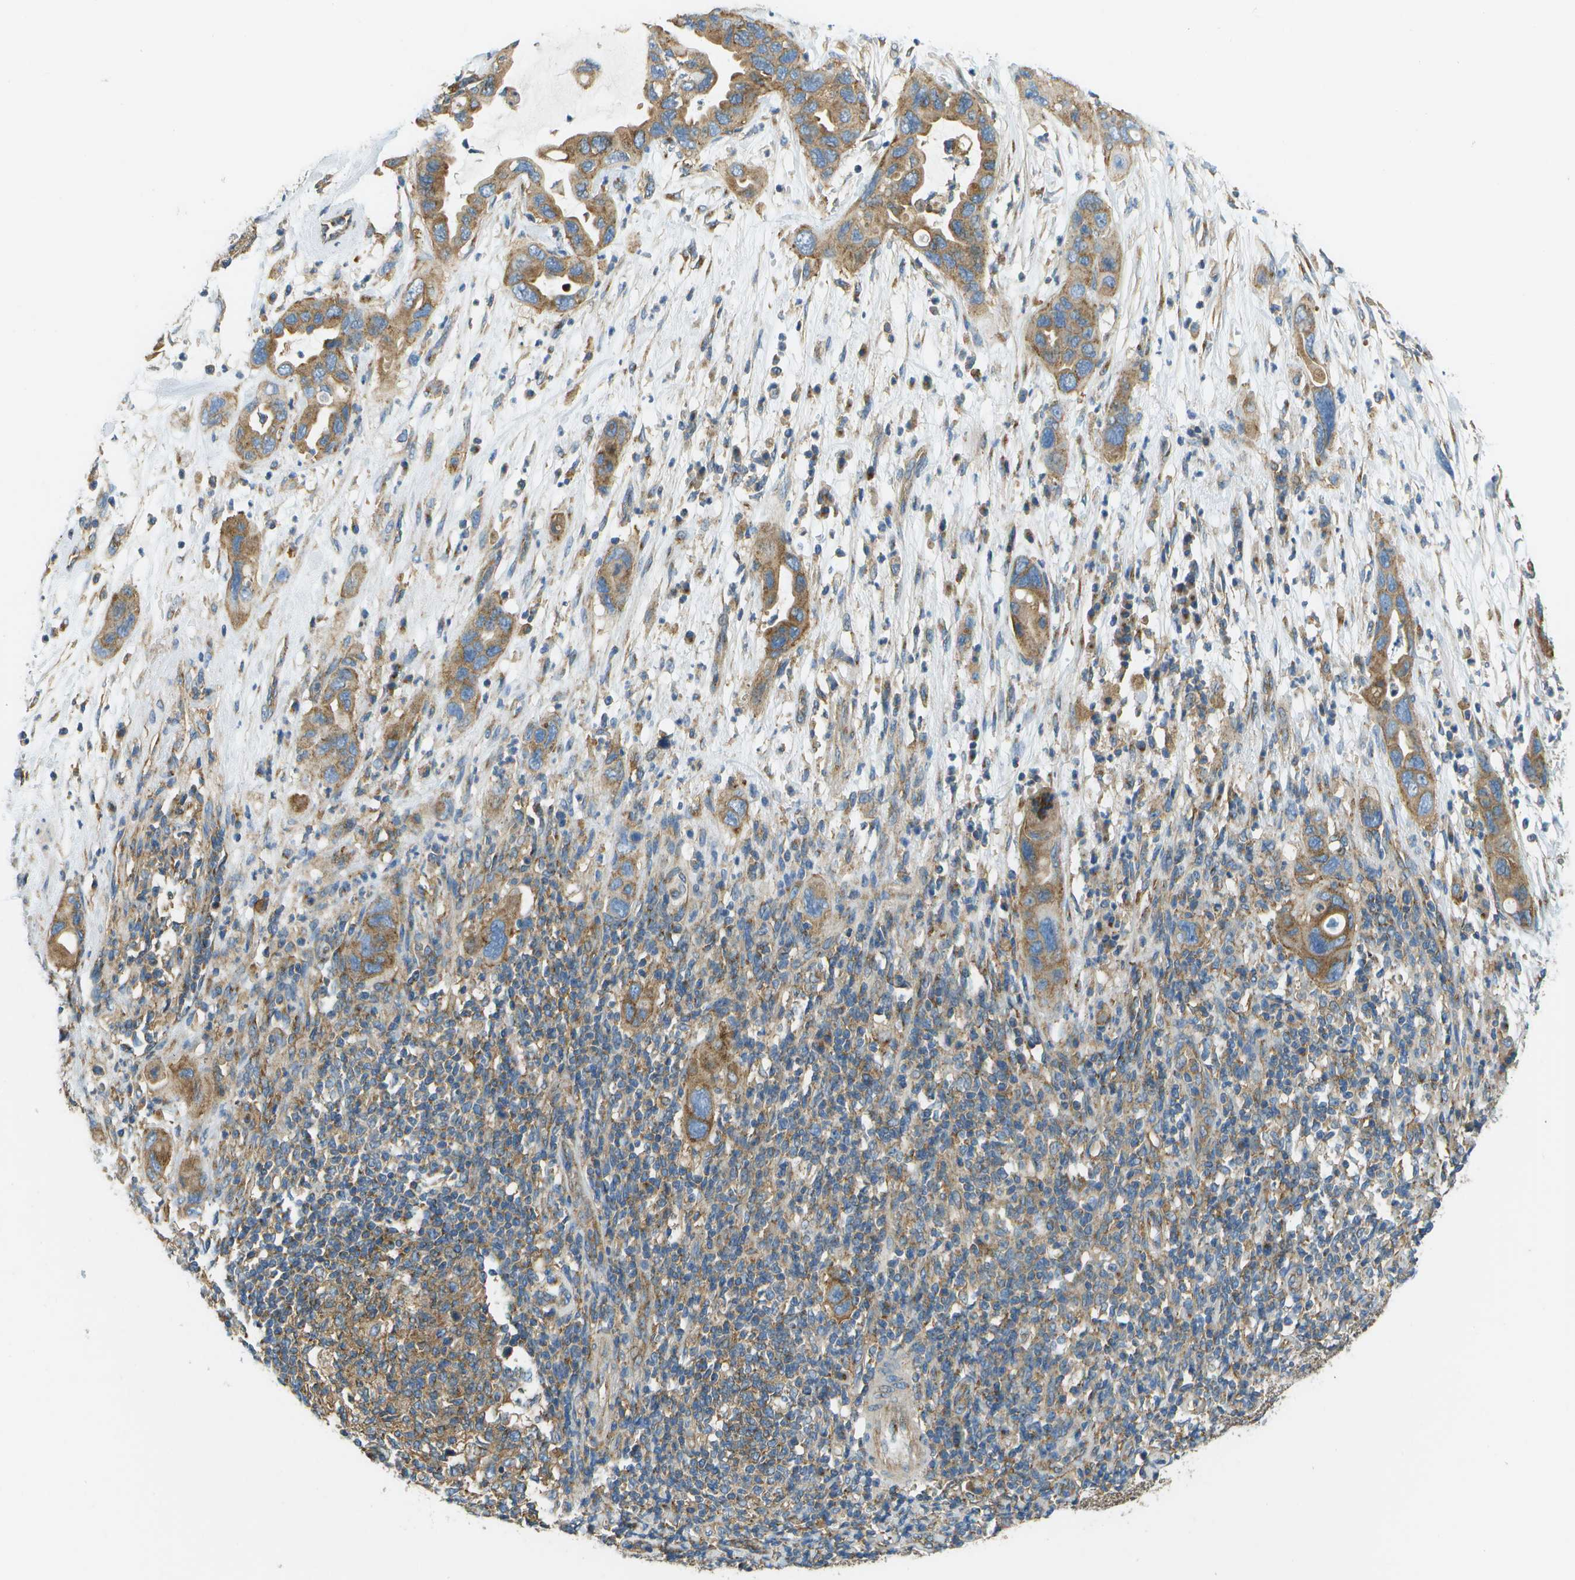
{"staining": {"intensity": "moderate", "quantity": ">75%", "location": "cytoplasmic/membranous"}, "tissue": "pancreatic cancer", "cell_type": "Tumor cells", "image_type": "cancer", "snomed": [{"axis": "morphology", "description": "Adenocarcinoma, NOS"}, {"axis": "topography", "description": "Pancreas"}], "caption": "Immunohistochemical staining of pancreatic adenocarcinoma reveals medium levels of moderate cytoplasmic/membranous expression in about >75% of tumor cells.", "gene": "CLTC", "patient": {"sex": "female", "age": 71}}